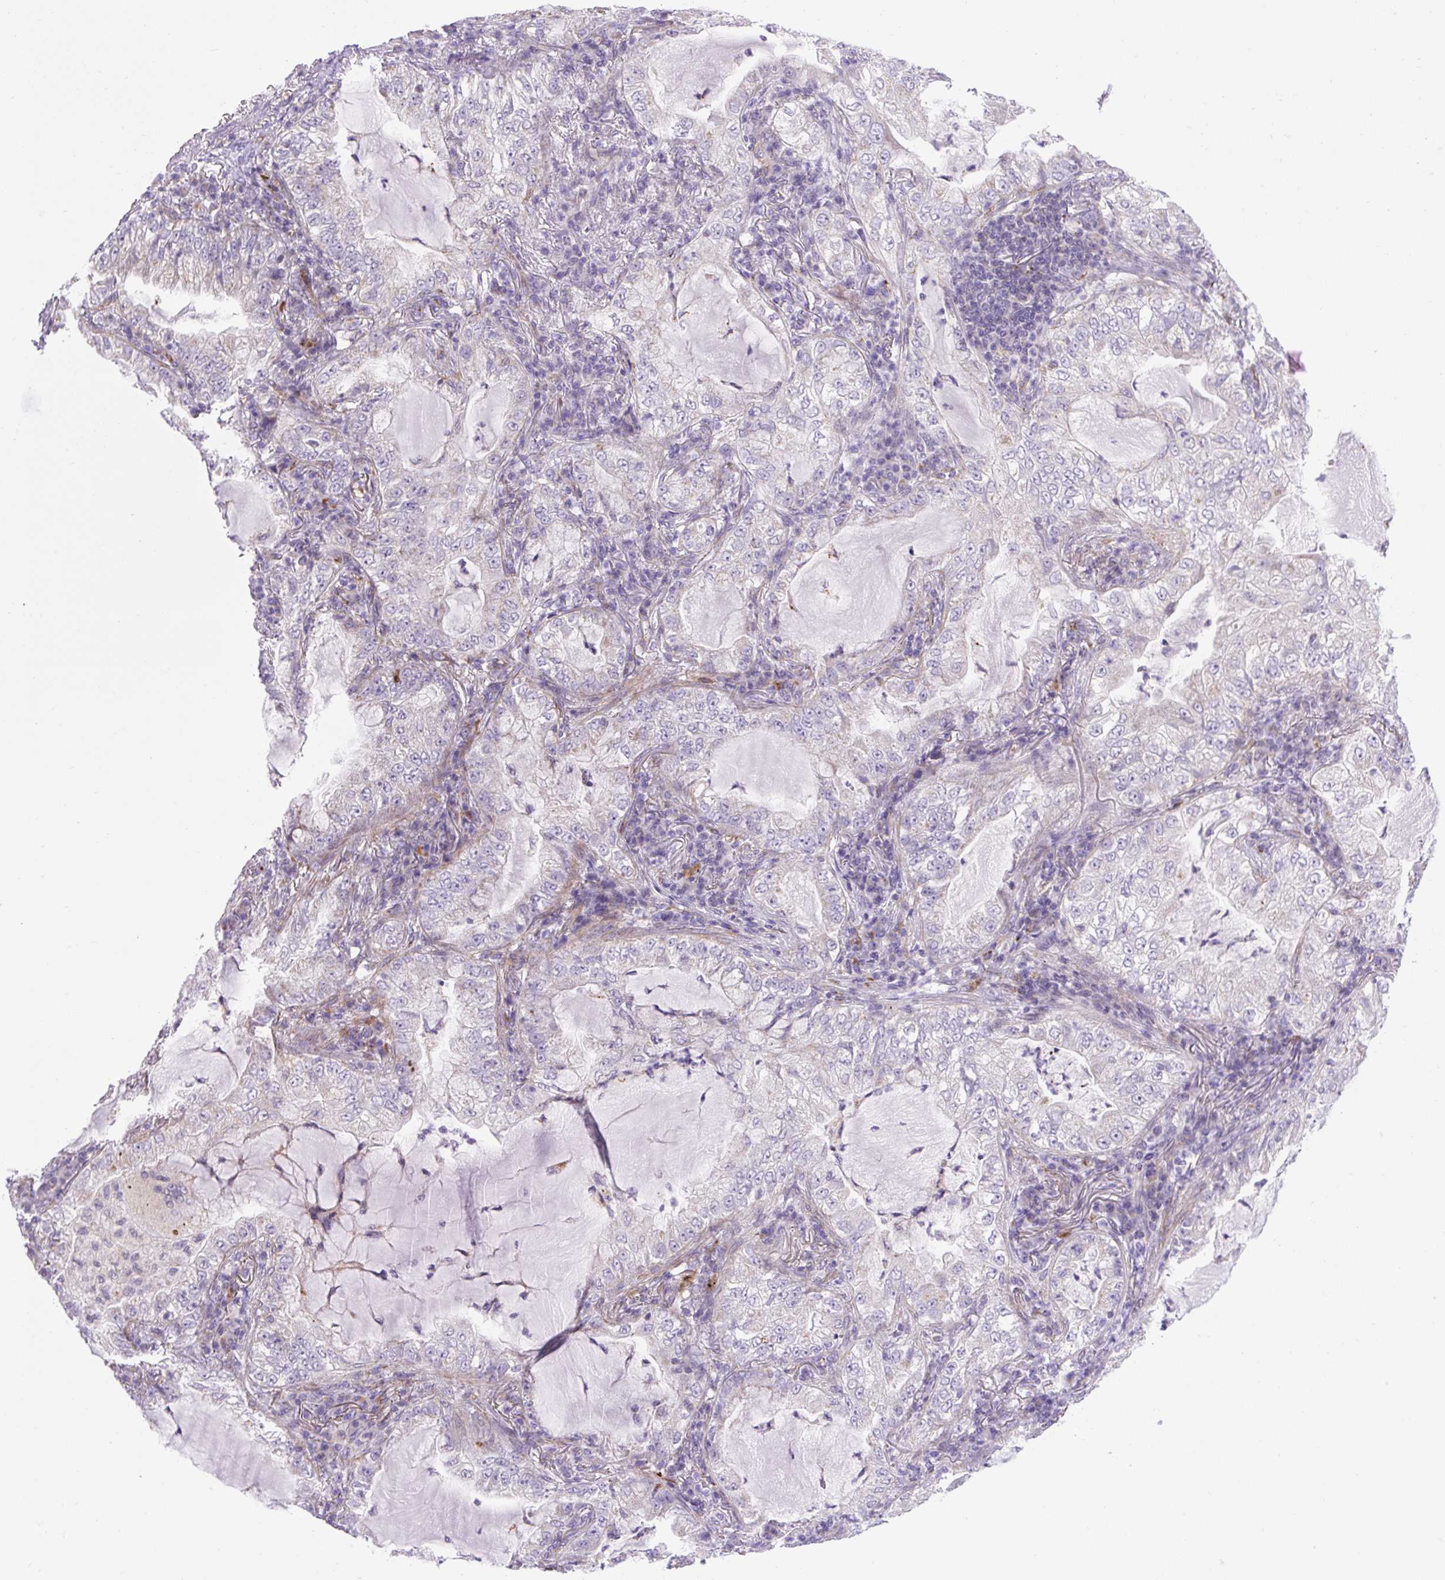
{"staining": {"intensity": "negative", "quantity": "none", "location": "none"}, "tissue": "lung cancer", "cell_type": "Tumor cells", "image_type": "cancer", "snomed": [{"axis": "morphology", "description": "Adenocarcinoma, NOS"}, {"axis": "topography", "description": "Lung"}], "caption": "Image shows no significant protein positivity in tumor cells of adenocarcinoma (lung).", "gene": "RNASE10", "patient": {"sex": "female", "age": 73}}